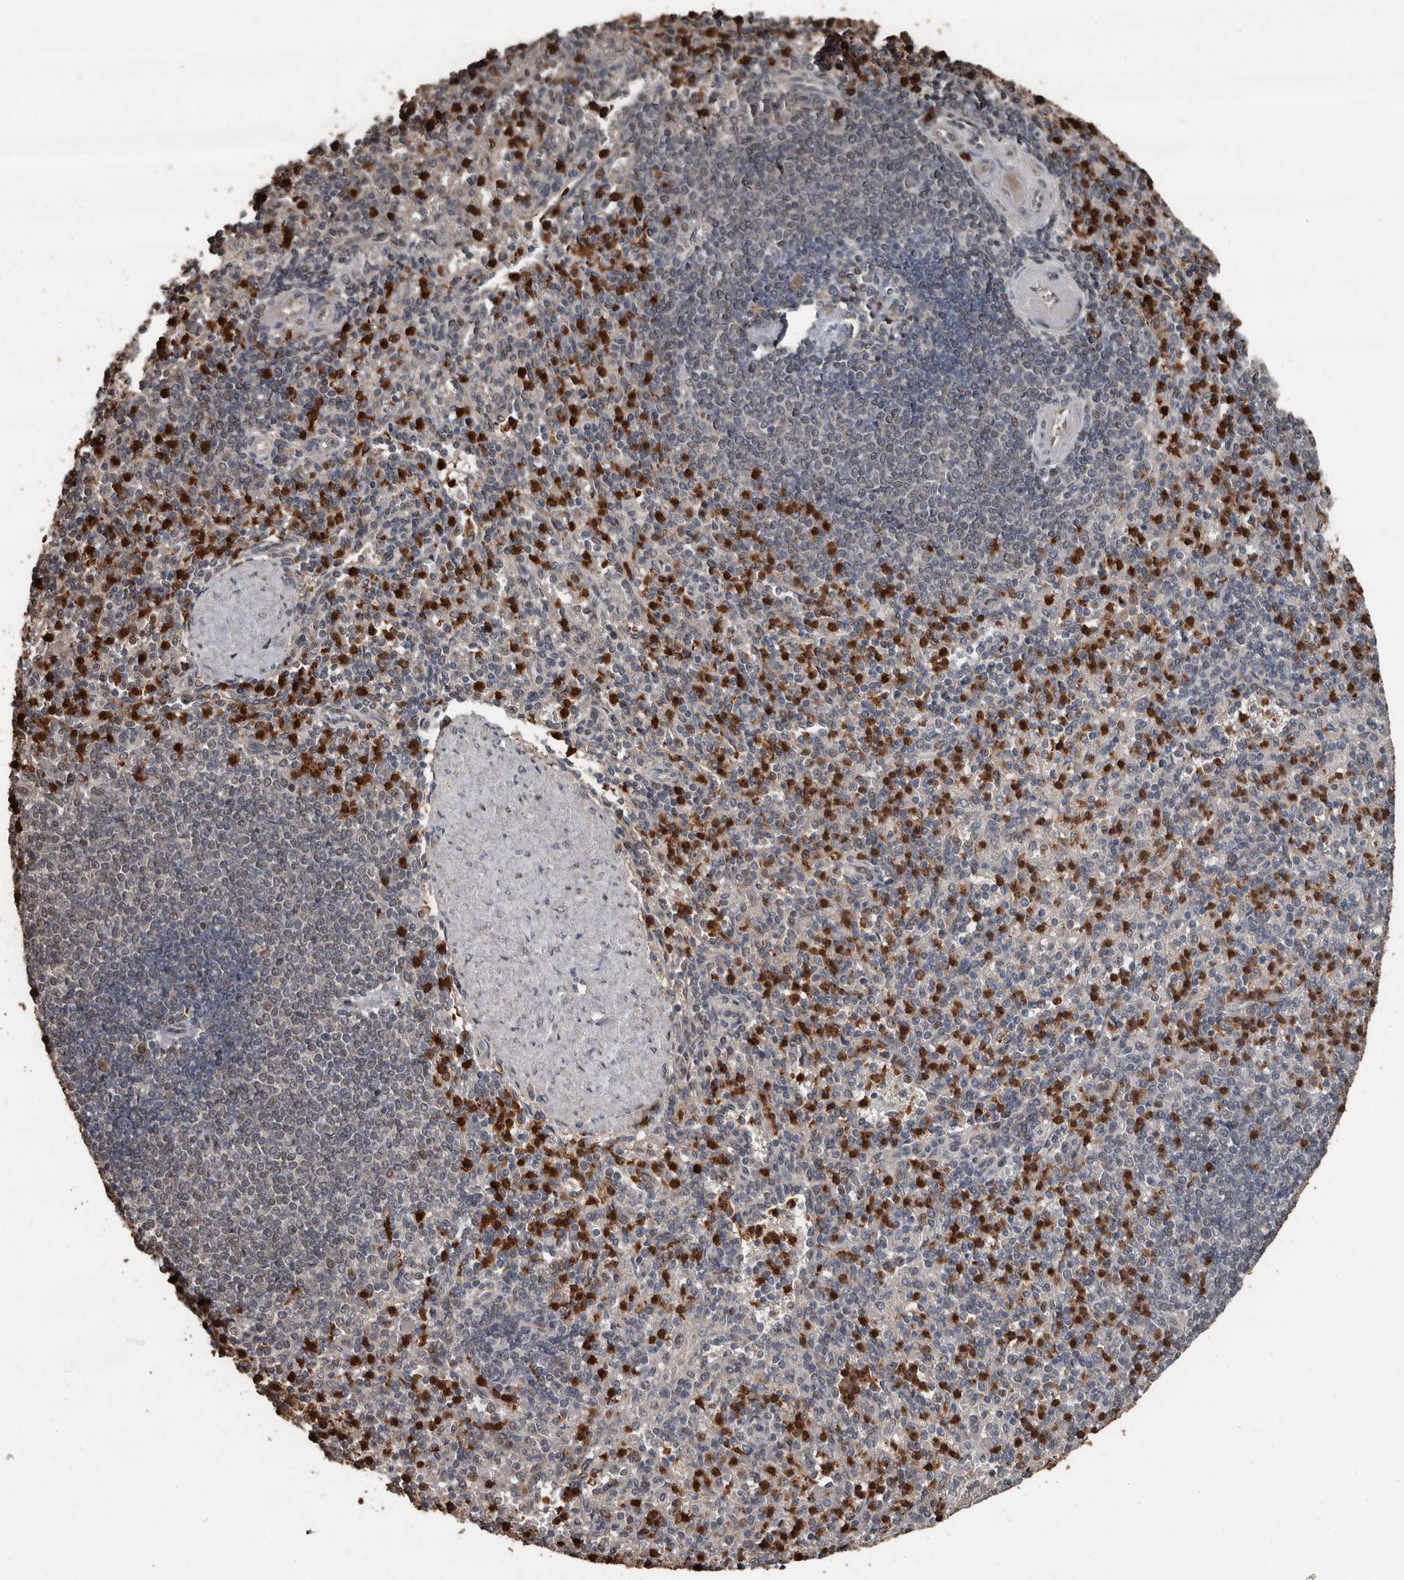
{"staining": {"intensity": "strong", "quantity": "25%-75%", "location": "nuclear"}, "tissue": "spleen", "cell_type": "Cells in red pulp", "image_type": "normal", "snomed": [{"axis": "morphology", "description": "Normal tissue, NOS"}, {"axis": "topography", "description": "Spleen"}], "caption": "Spleen stained for a protein (brown) exhibits strong nuclear positive positivity in about 25%-75% of cells in red pulp.", "gene": "FSBP", "patient": {"sex": "female", "age": 74}}